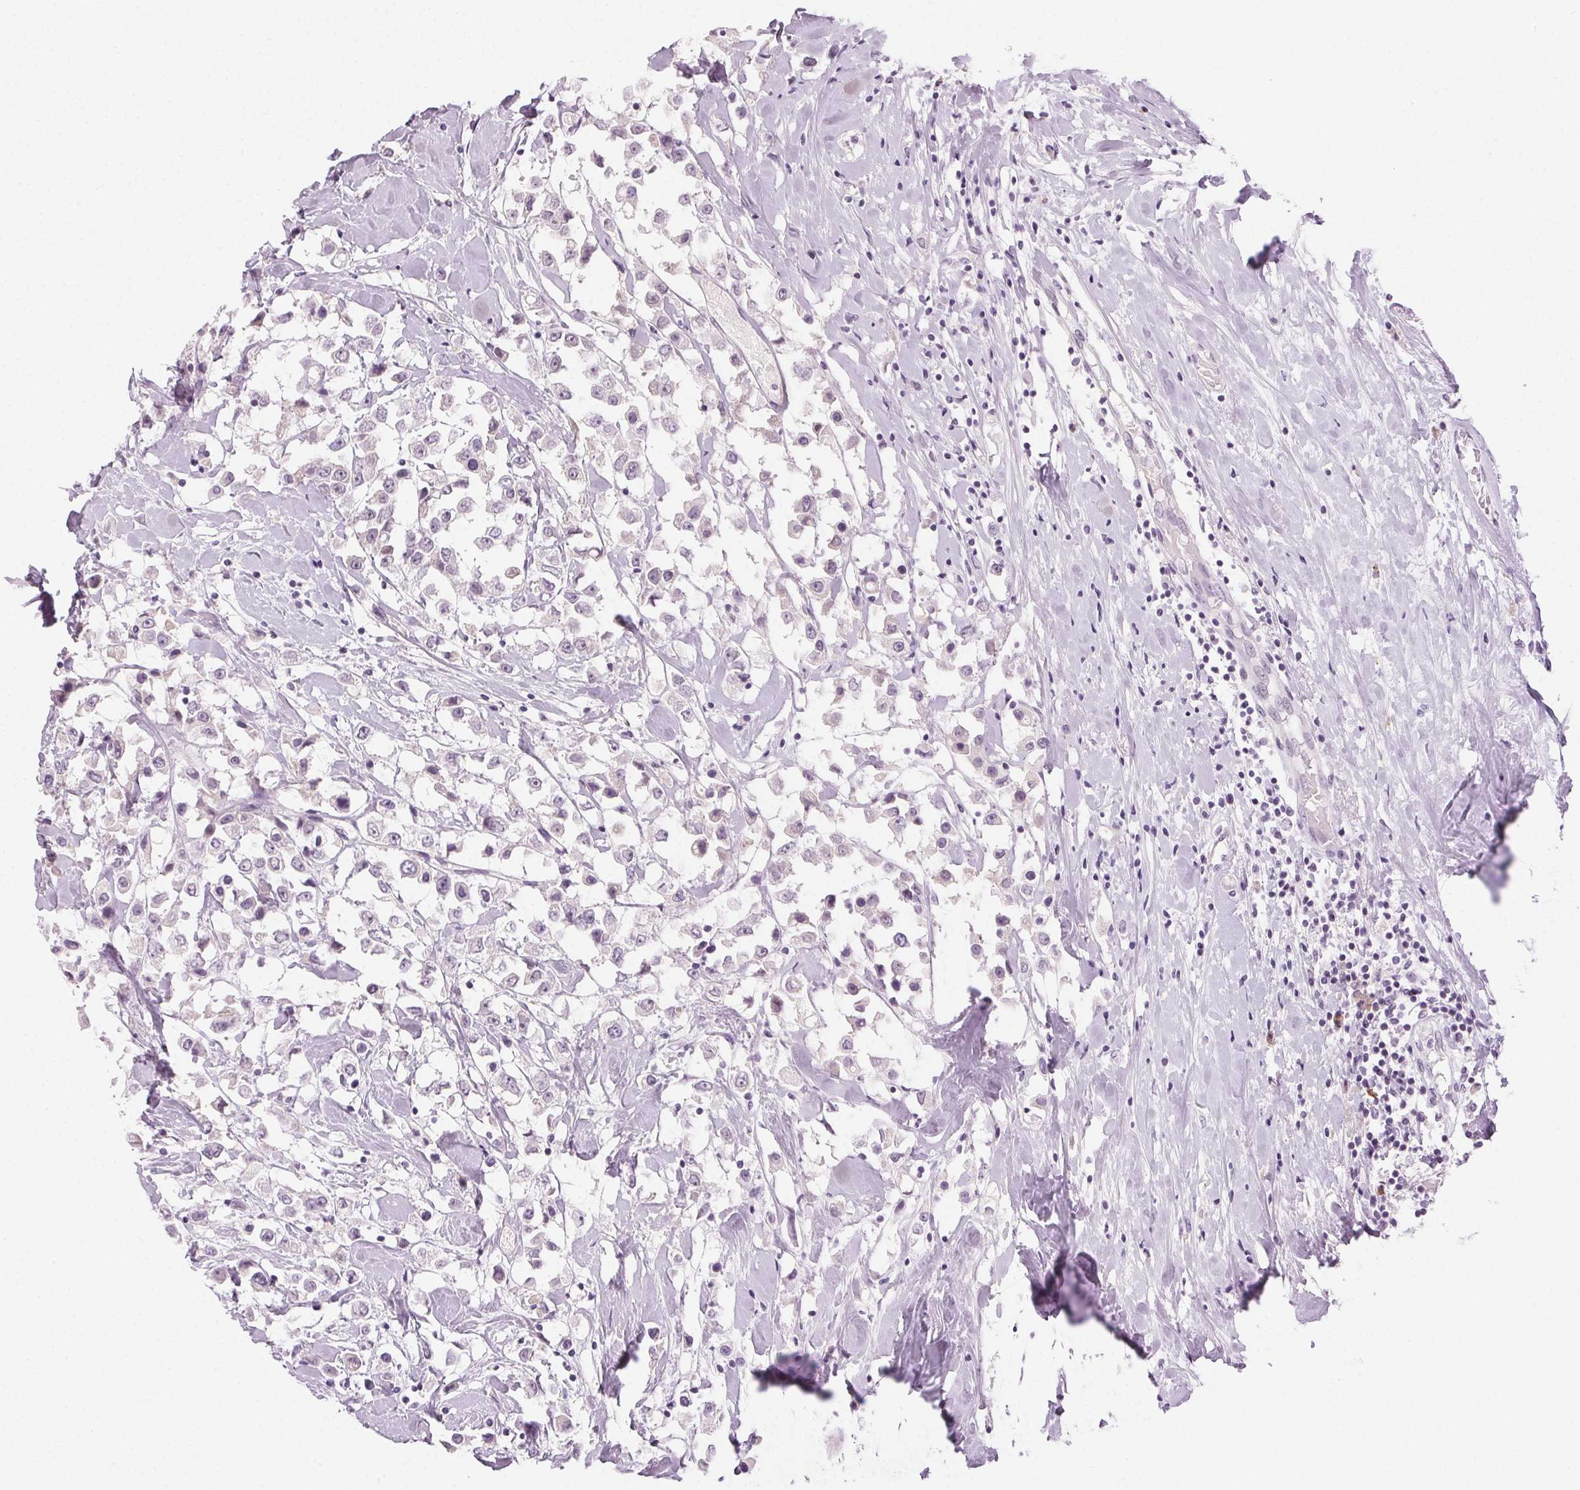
{"staining": {"intensity": "negative", "quantity": "none", "location": "none"}, "tissue": "breast cancer", "cell_type": "Tumor cells", "image_type": "cancer", "snomed": [{"axis": "morphology", "description": "Duct carcinoma"}, {"axis": "topography", "description": "Breast"}], "caption": "This is an IHC image of breast cancer. There is no positivity in tumor cells.", "gene": "HSF5", "patient": {"sex": "female", "age": 61}}